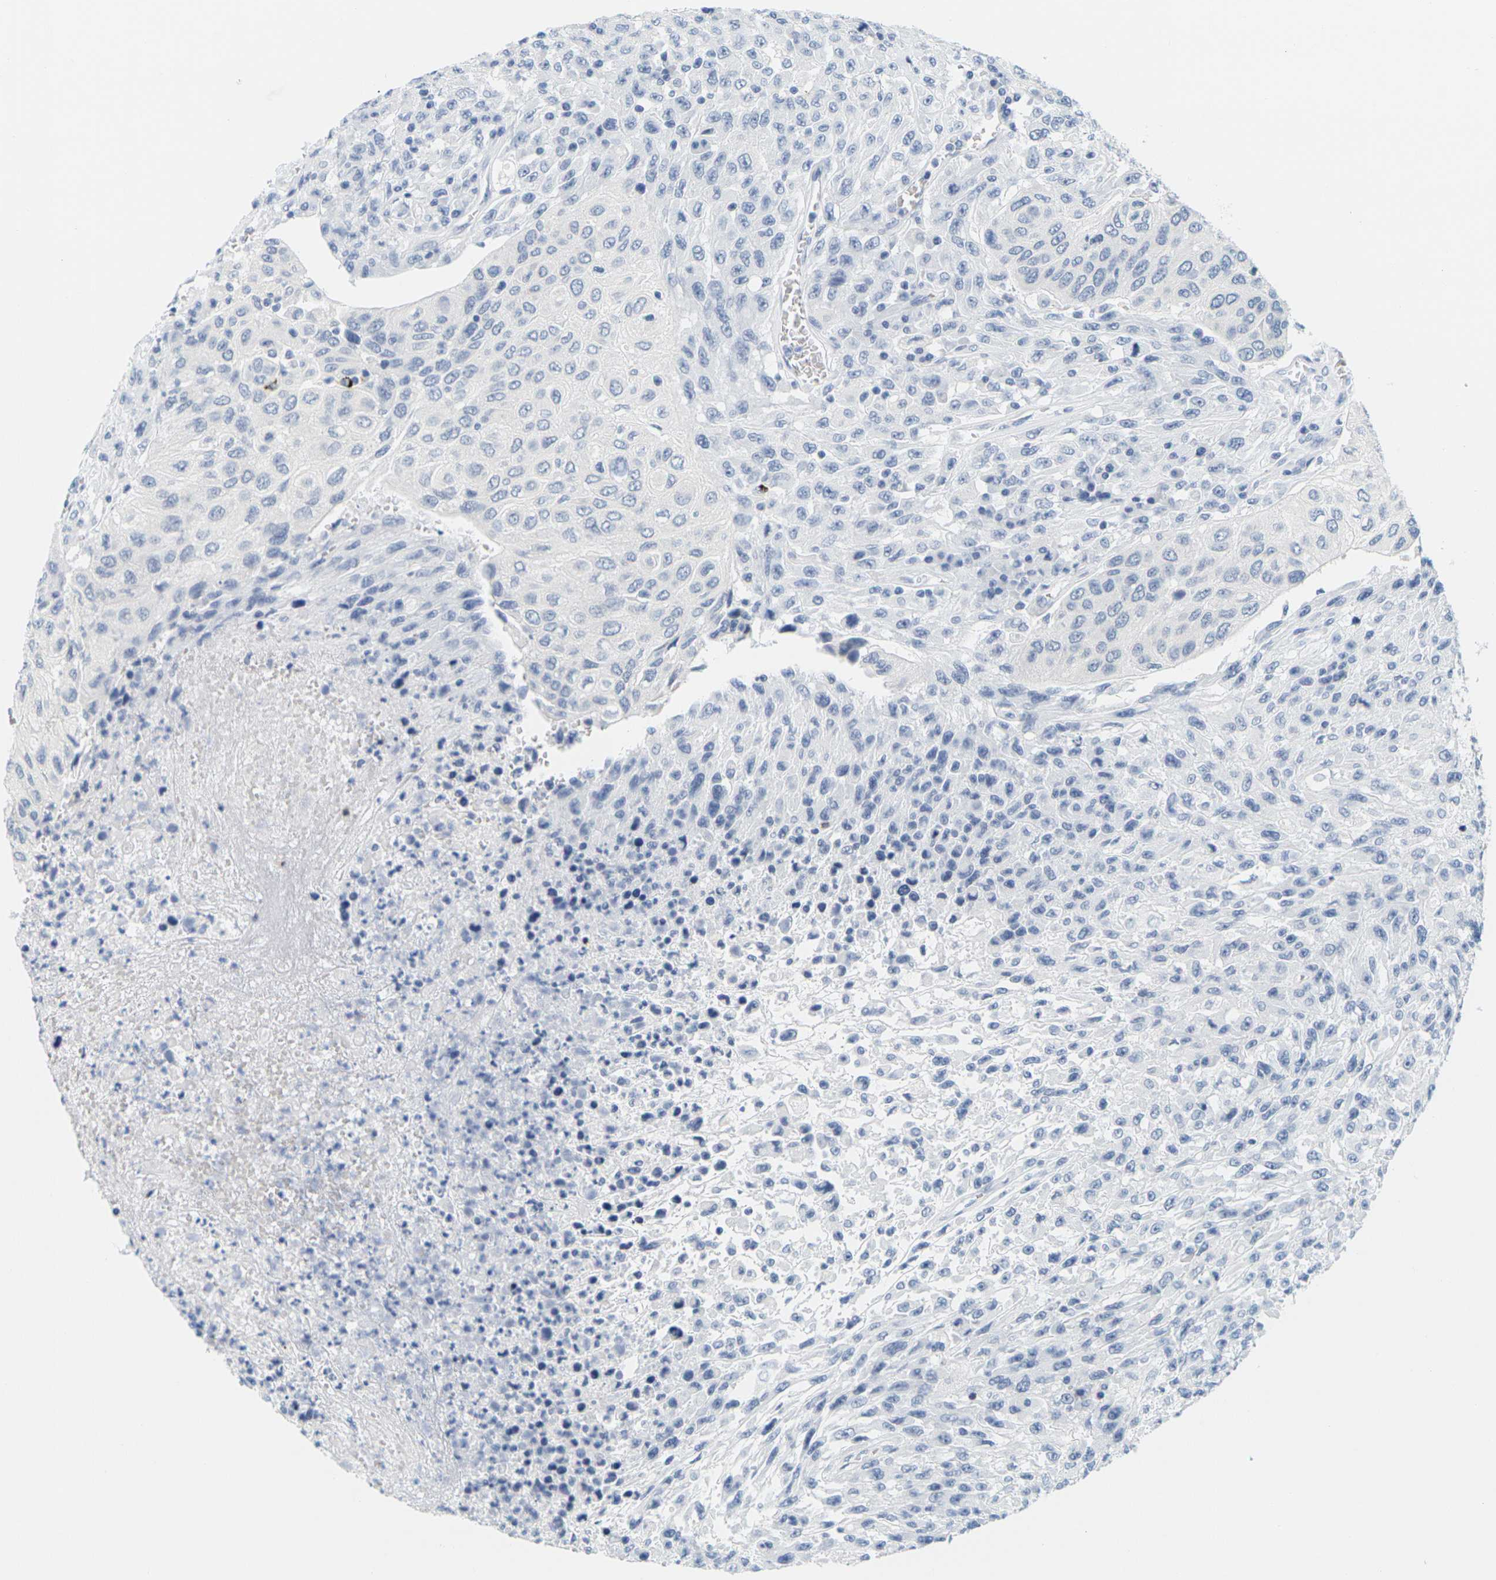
{"staining": {"intensity": "negative", "quantity": "none", "location": "none"}, "tissue": "urothelial cancer", "cell_type": "Tumor cells", "image_type": "cancer", "snomed": [{"axis": "morphology", "description": "Urothelial carcinoma, High grade"}, {"axis": "topography", "description": "Urinary bladder"}], "caption": "There is no significant expression in tumor cells of high-grade urothelial carcinoma. (DAB (3,3'-diaminobenzidine) immunohistochemistry (IHC) with hematoxylin counter stain).", "gene": "HLA-DOB", "patient": {"sex": "male", "age": 66}}